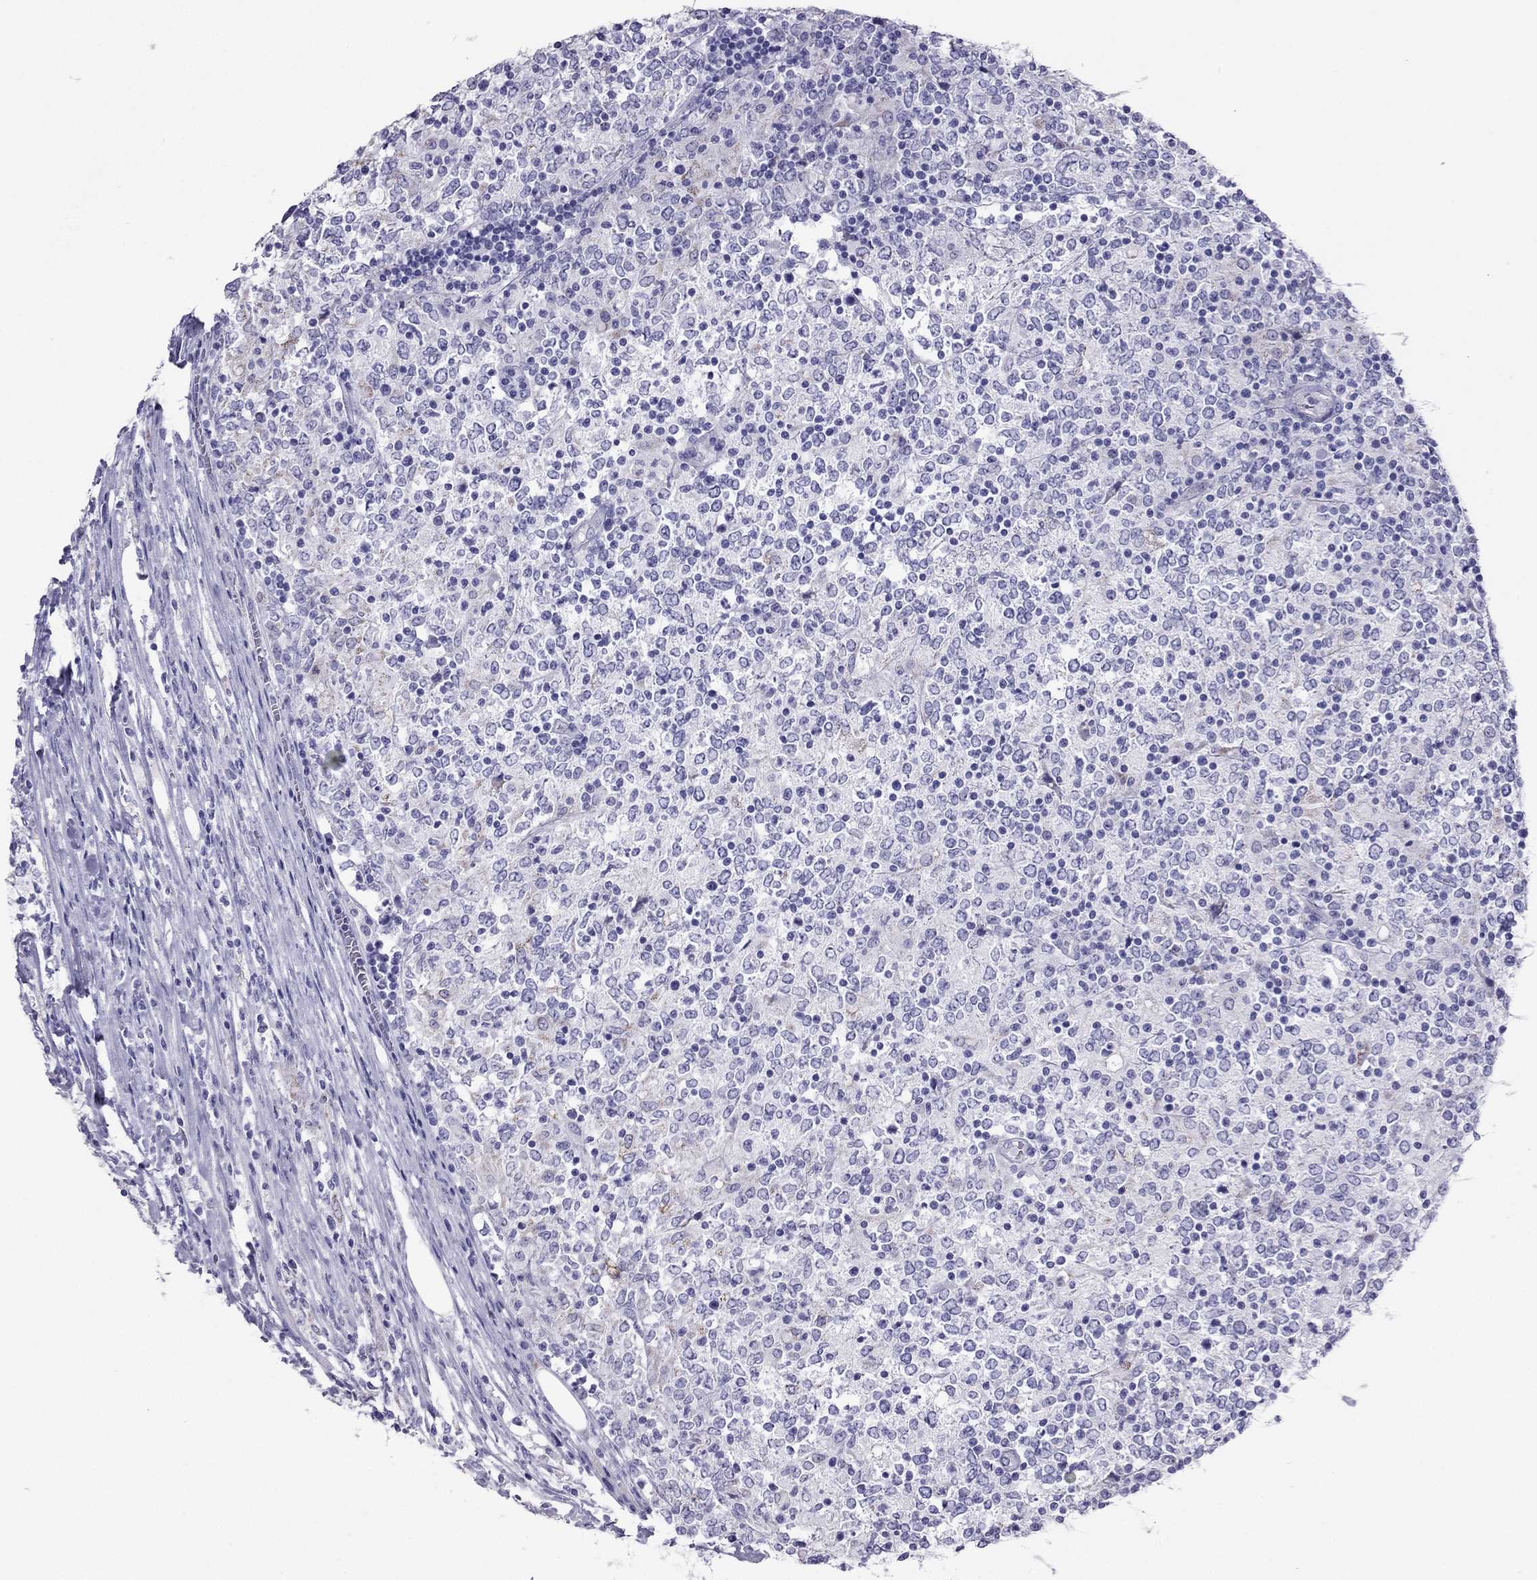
{"staining": {"intensity": "negative", "quantity": "none", "location": "none"}, "tissue": "lymphoma", "cell_type": "Tumor cells", "image_type": "cancer", "snomed": [{"axis": "morphology", "description": "Malignant lymphoma, non-Hodgkin's type, High grade"}, {"axis": "topography", "description": "Lymph node"}], "caption": "There is no significant positivity in tumor cells of lymphoma. (DAB immunohistochemistry (IHC), high magnification).", "gene": "MAEL", "patient": {"sex": "female", "age": 84}}